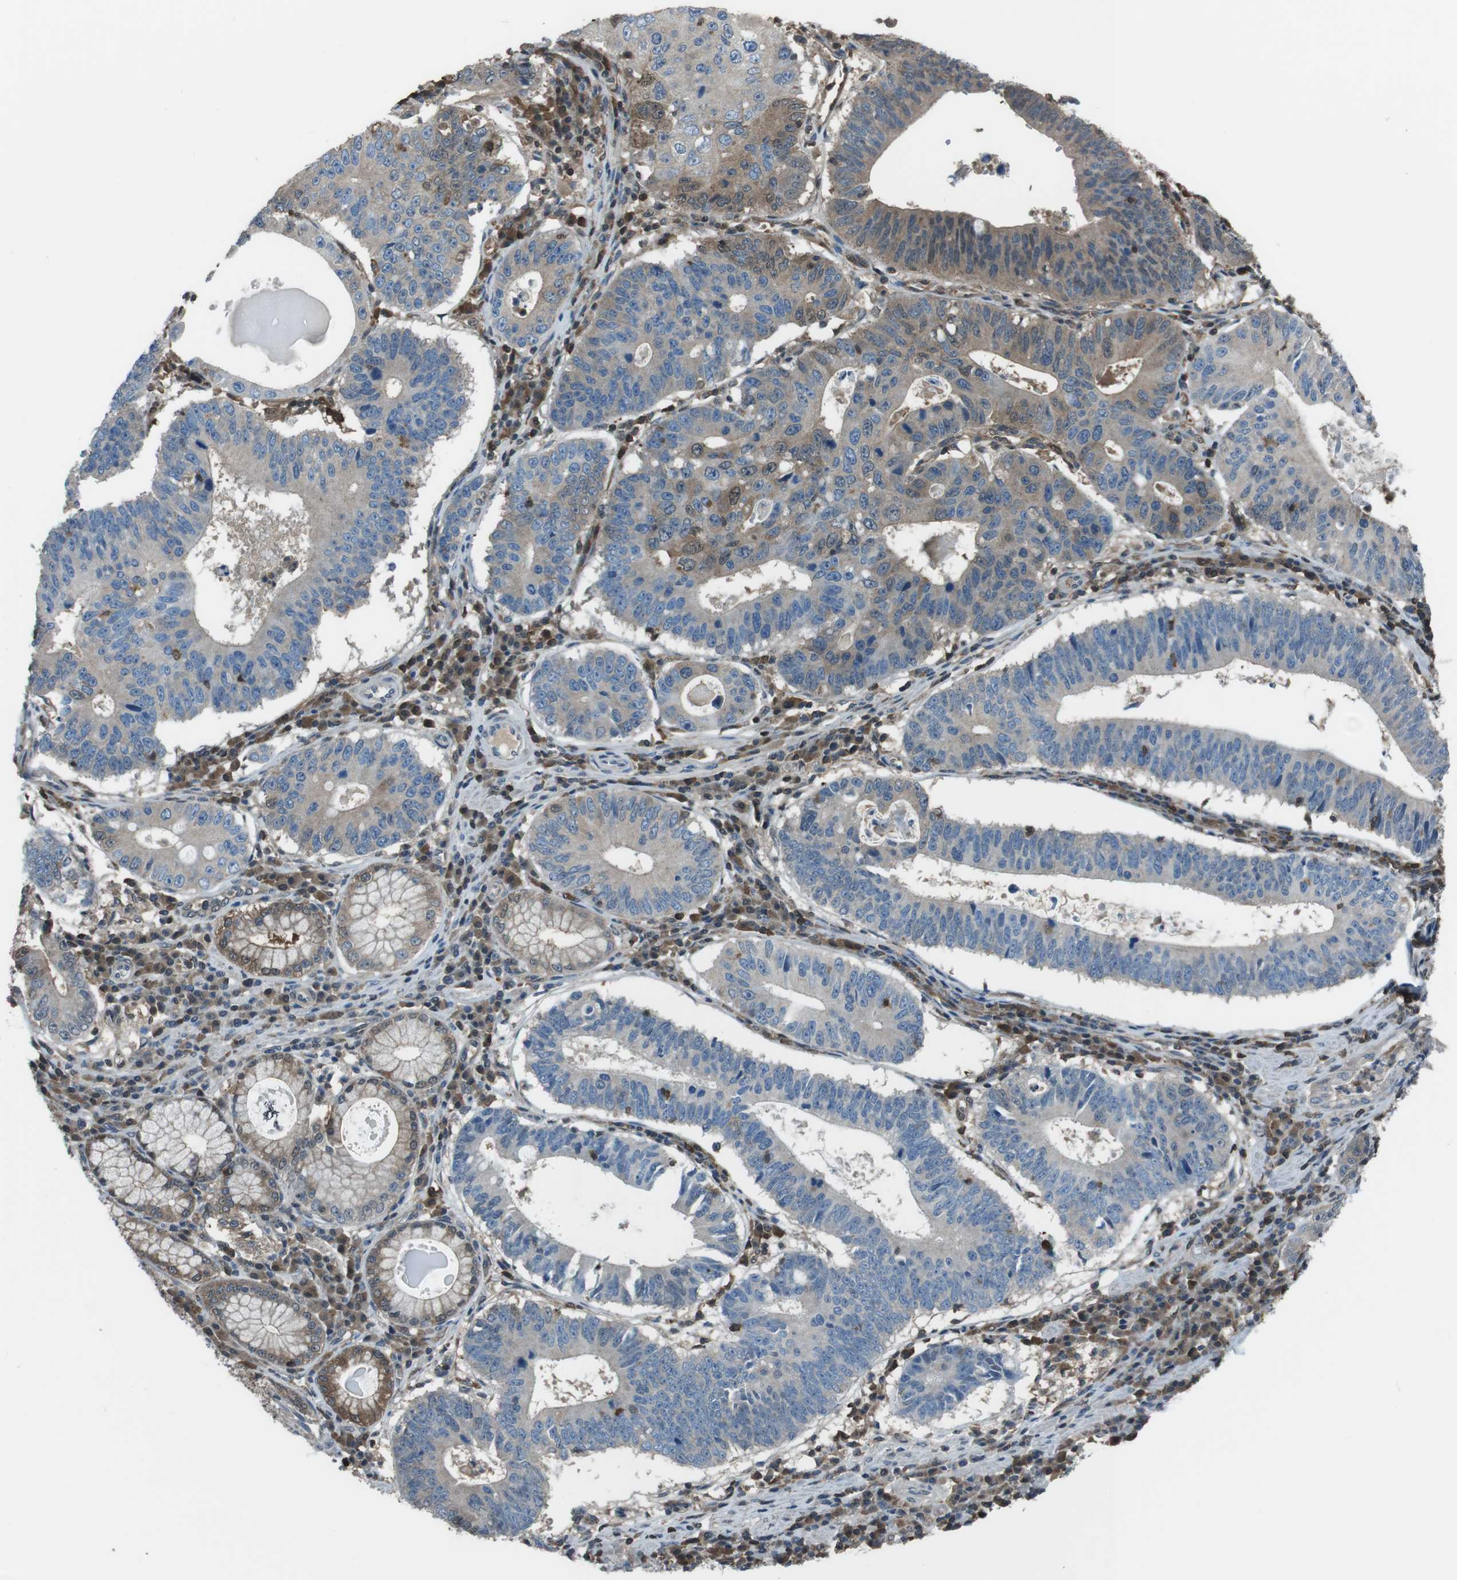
{"staining": {"intensity": "weak", "quantity": "25%-75%", "location": "cytoplasmic/membranous"}, "tissue": "stomach cancer", "cell_type": "Tumor cells", "image_type": "cancer", "snomed": [{"axis": "morphology", "description": "Adenocarcinoma, NOS"}, {"axis": "topography", "description": "Stomach"}], "caption": "An immunohistochemistry (IHC) photomicrograph of tumor tissue is shown. Protein staining in brown highlights weak cytoplasmic/membranous positivity in stomach cancer (adenocarcinoma) within tumor cells. (IHC, brightfield microscopy, high magnification).", "gene": "TWSG1", "patient": {"sex": "male", "age": 59}}